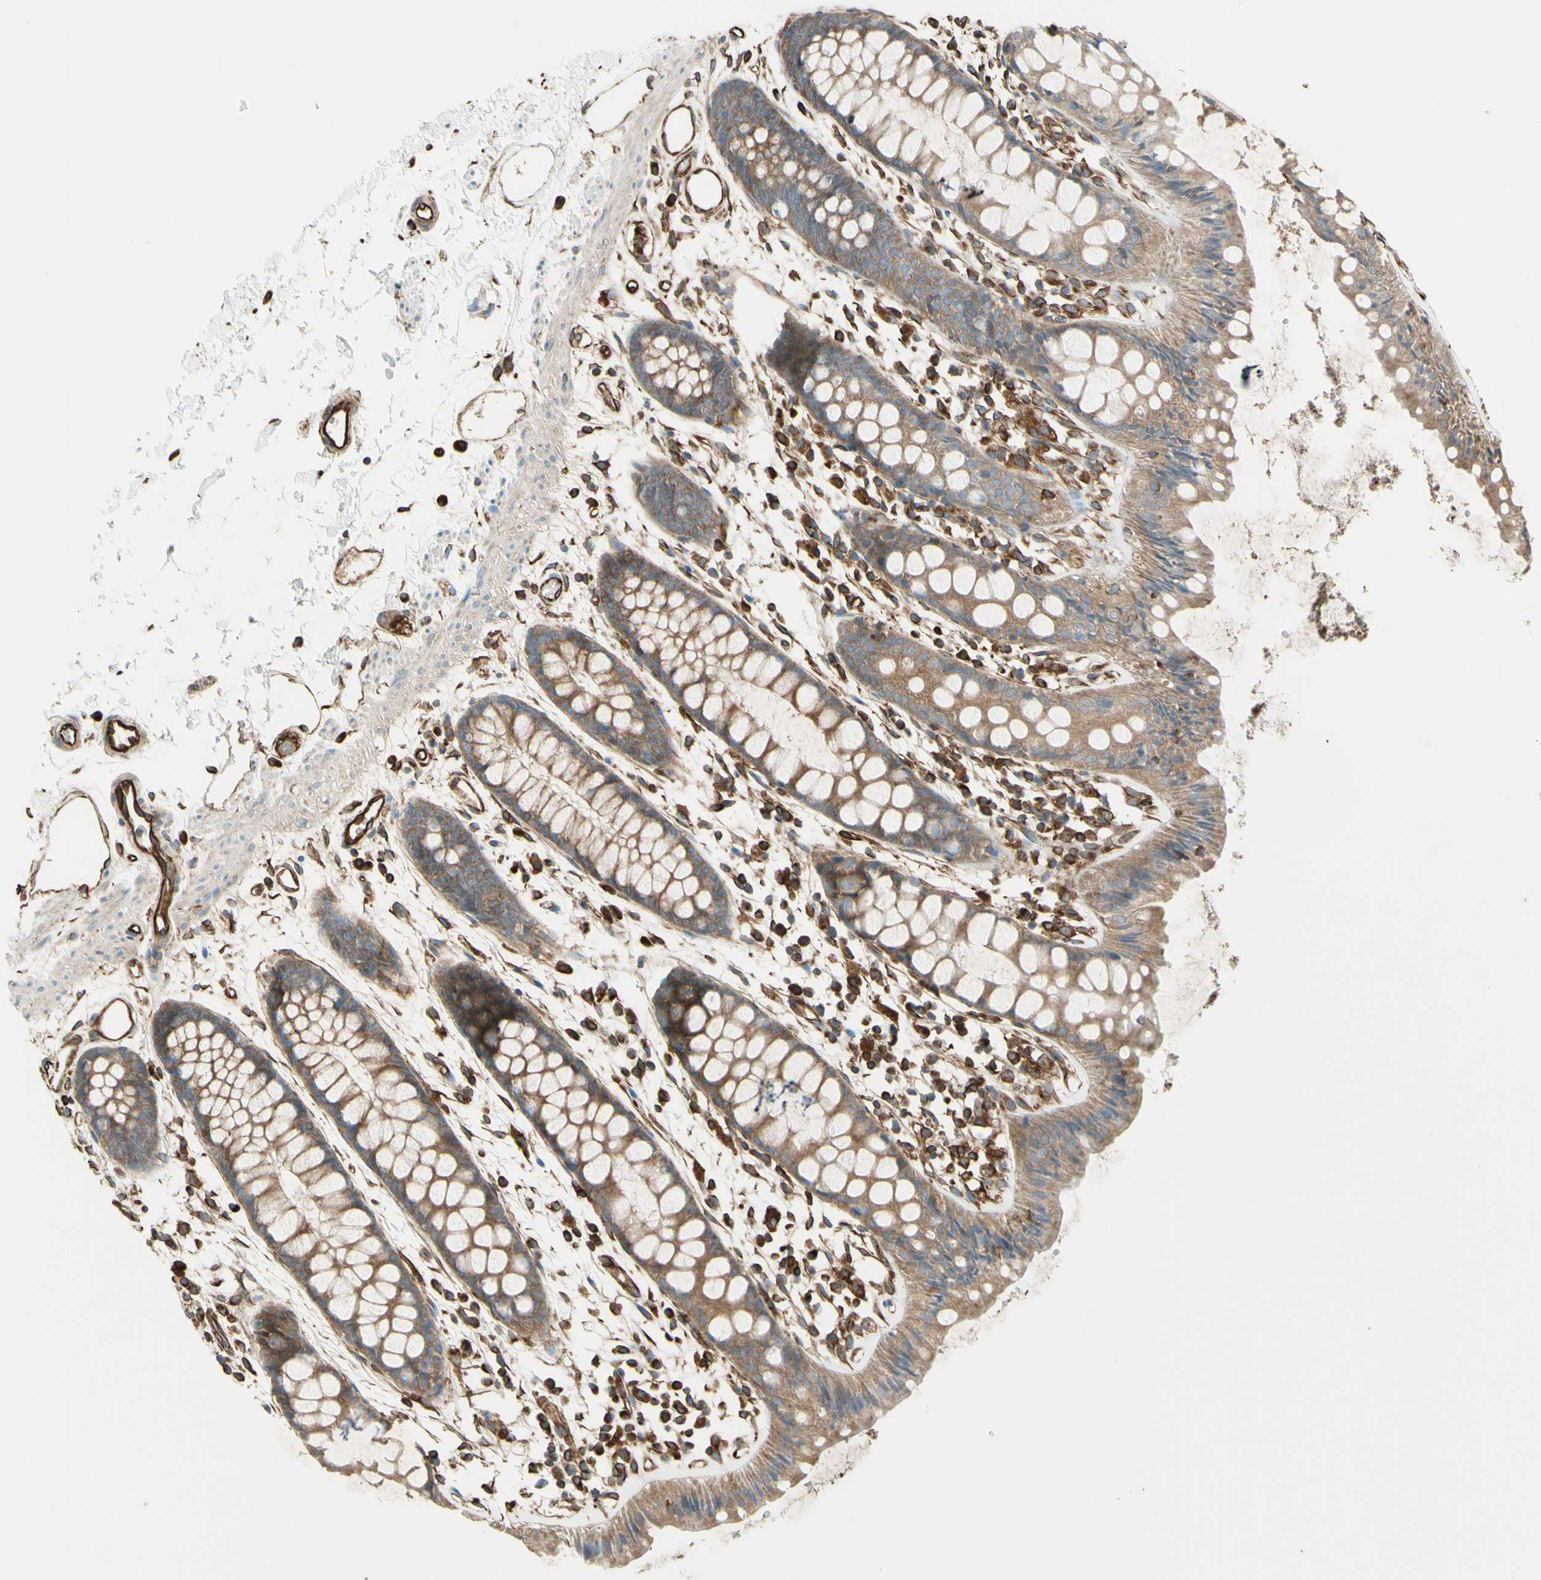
{"staining": {"intensity": "weak", "quantity": ">75%", "location": "cytoplasmic/membranous"}, "tissue": "rectum", "cell_type": "Glandular cells", "image_type": "normal", "snomed": [{"axis": "morphology", "description": "Normal tissue, NOS"}, {"axis": "topography", "description": "Rectum"}], "caption": "DAB immunohistochemical staining of benign human rectum demonstrates weak cytoplasmic/membranous protein staining in about >75% of glandular cells. (DAB (3,3'-diaminobenzidine) IHC, brown staining for protein, blue staining for nuclei).", "gene": "TRAF2", "patient": {"sex": "female", "age": 66}}